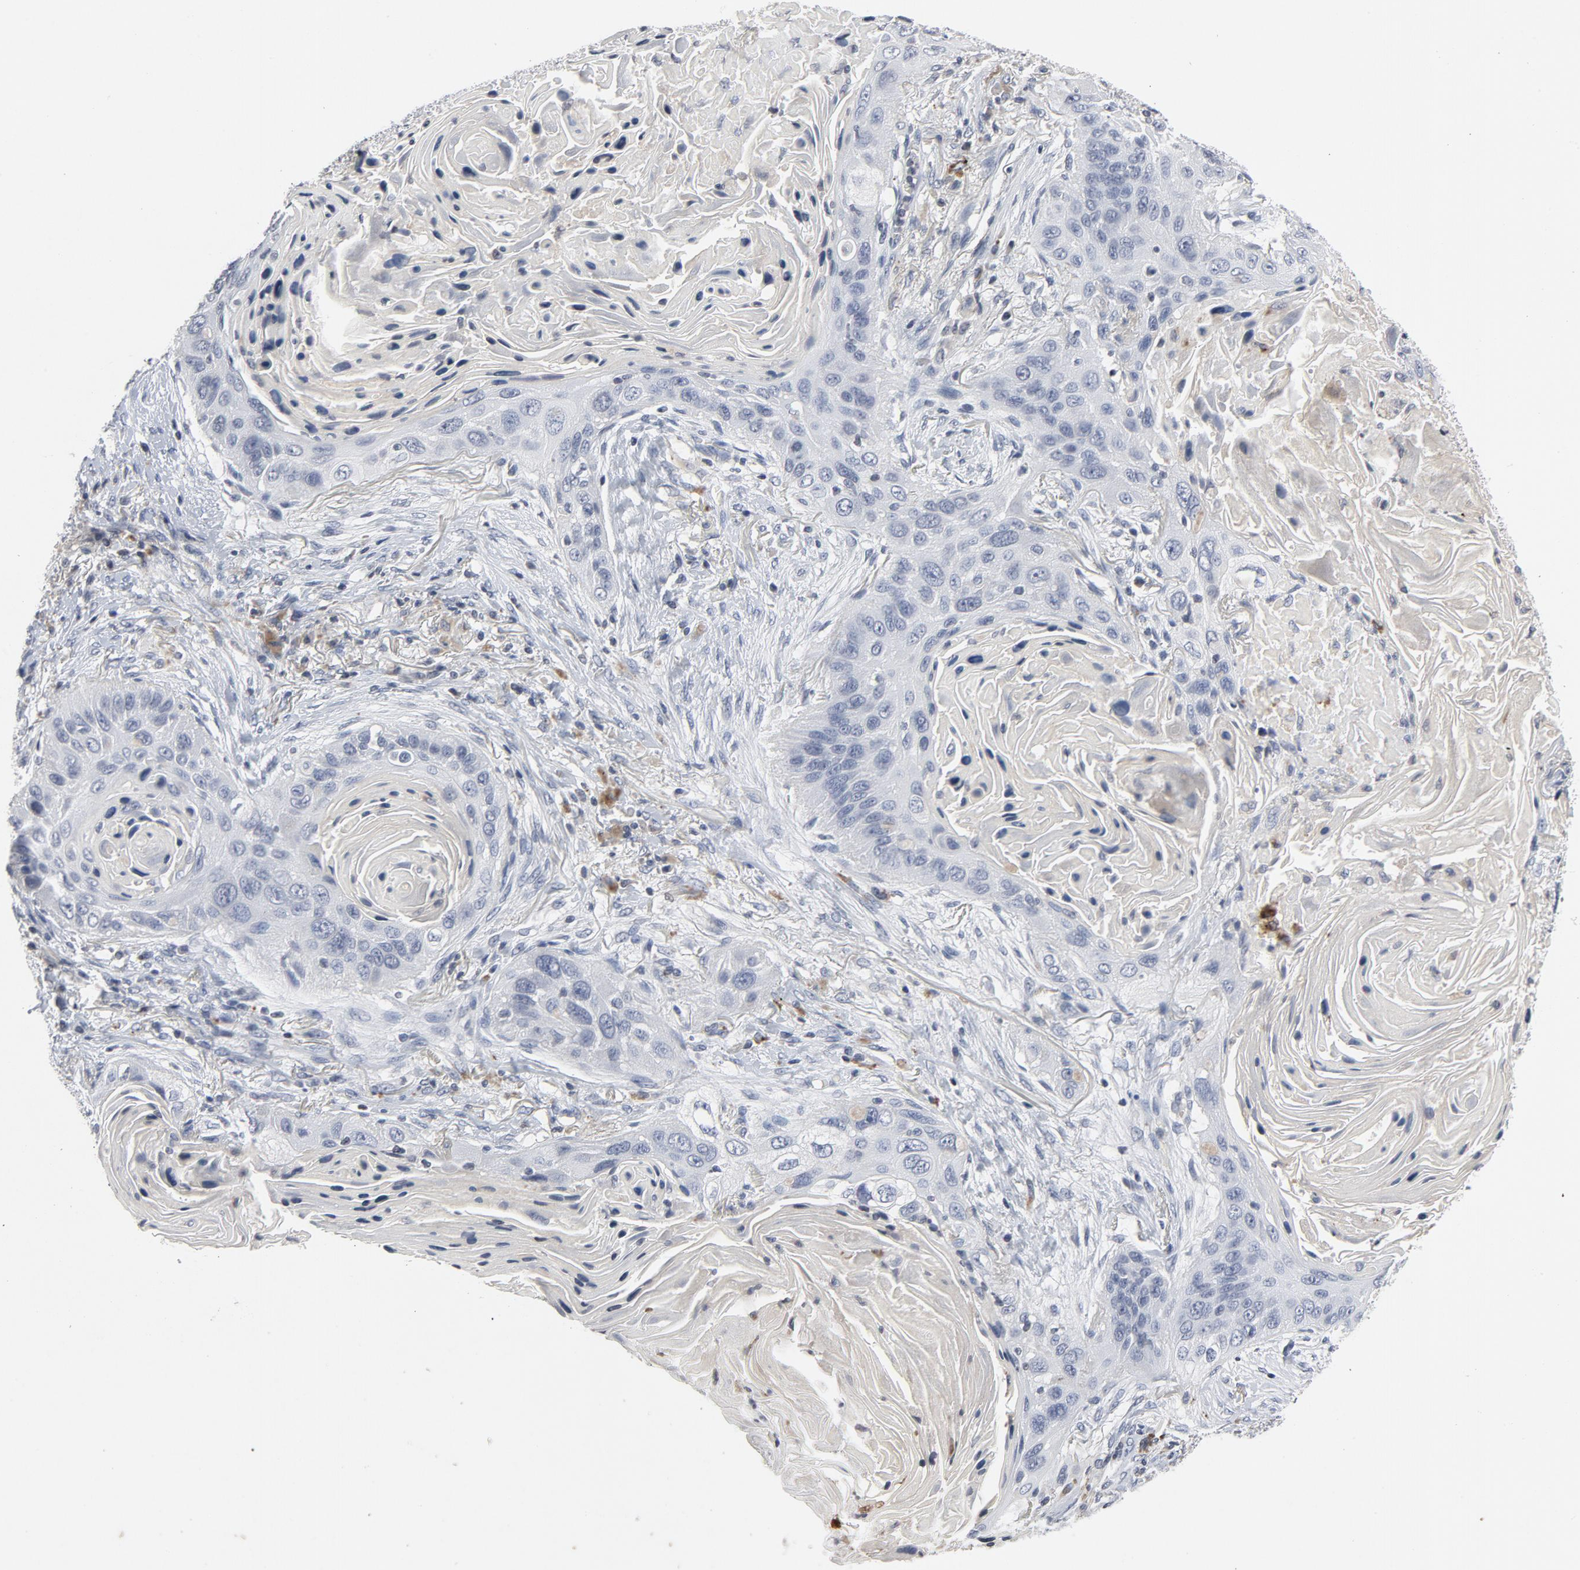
{"staining": {"intensity": "negative", "quantity": "none", "location": "none"}, "tissue": "lung cancer", "cell_type": "Tumor cells", "image_type": "cancer", "snomed": [{"axis": "morphology", "description": "Squamous cell carcinoma, NOS"}, {"axis": "topography", "description": "Lung"}], "caption": "Squamous cell carcinoma (lung) was stained to show a protein in brown. There is no significant staining in tumor cells.", "gene": "TCL1A", "patient": {"sex": "female", "age": 67}}